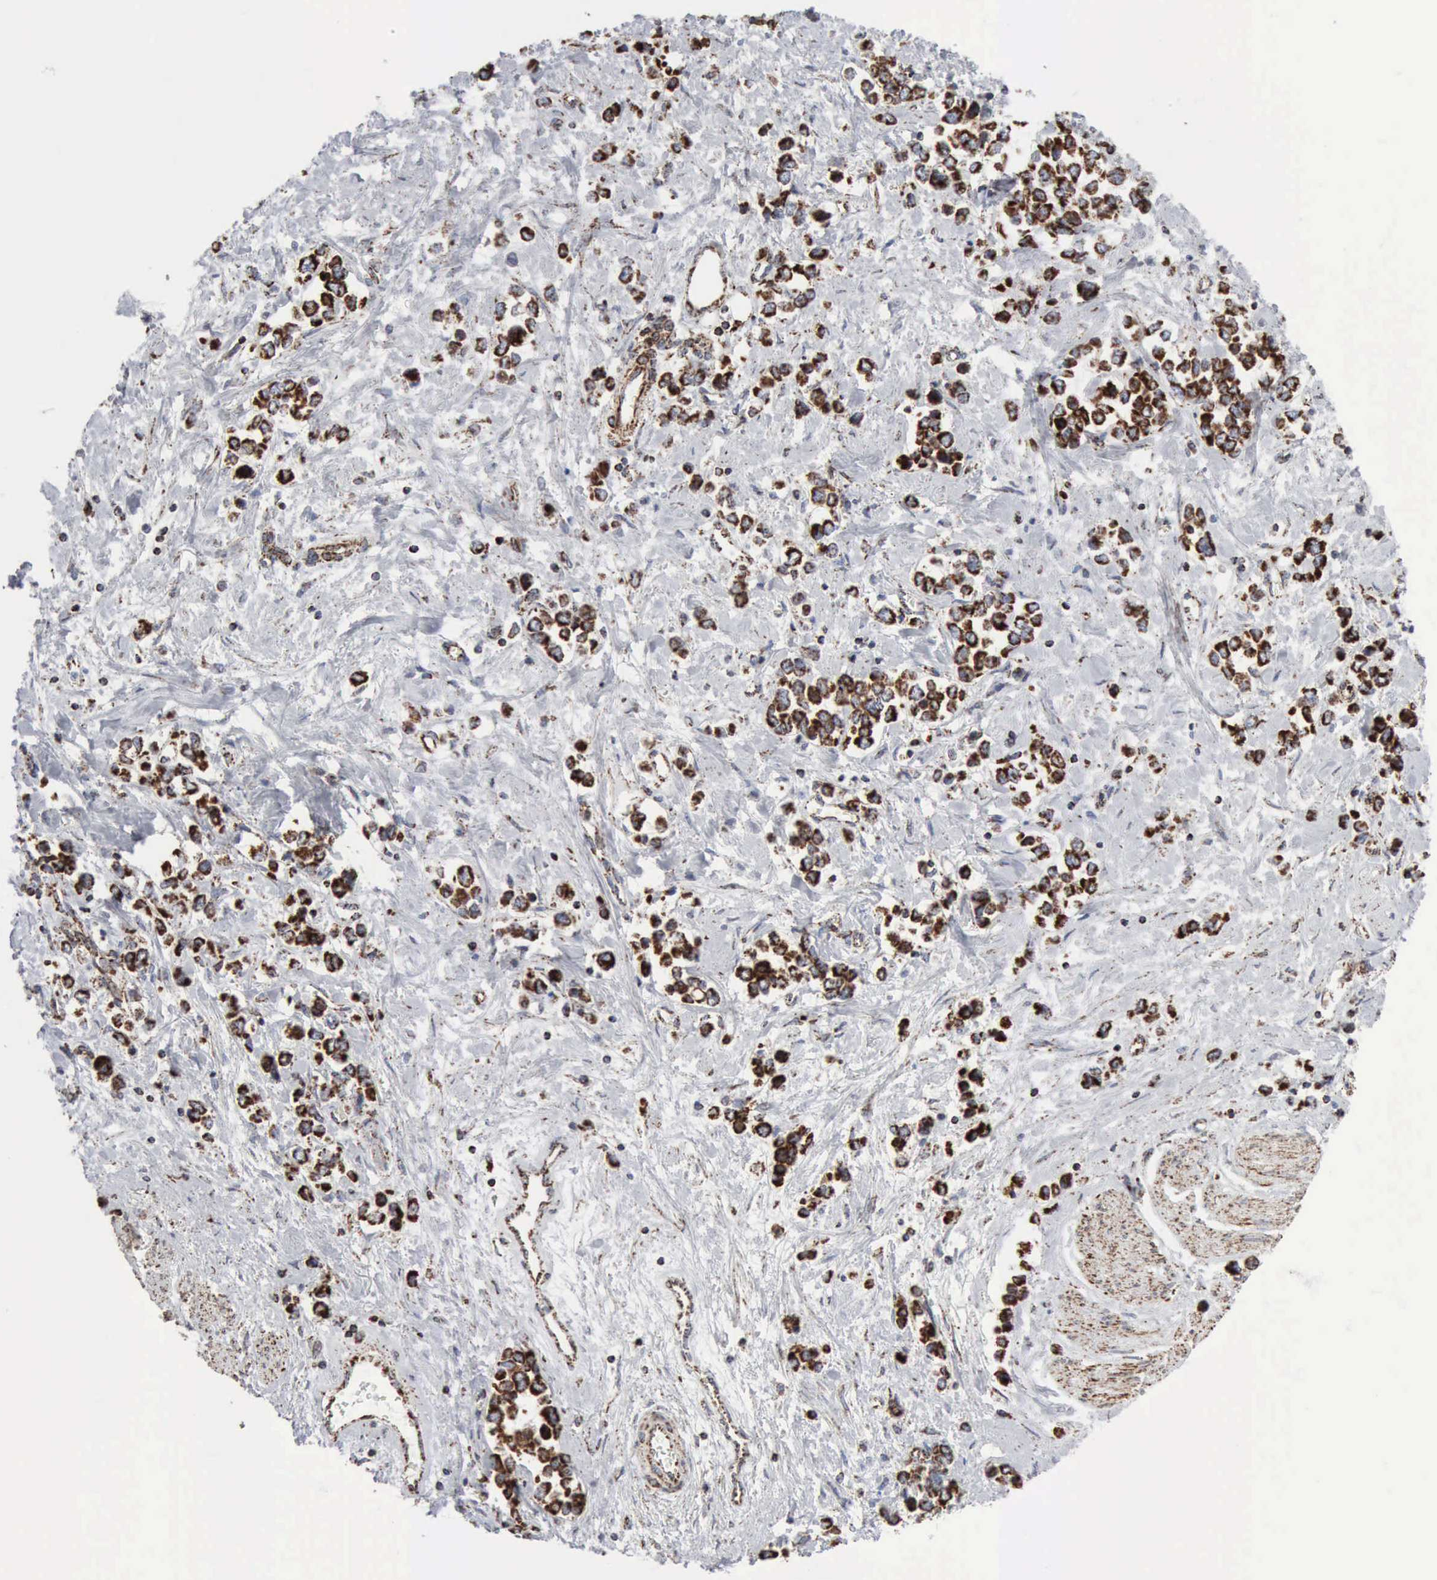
{"staining": {"intensity": "strong", "quantity": ">75%", "location": "cytoplasmic/membranous"}, "tissue": "stomach cancer", "cell_type": "Tumor cells", "image_type": "cancer", "snomed": [{"axis": "morphology", "description": "Adenocarcinoma, NOS"}, {"axis": "topography", "description": "Stomach, upper"}], "caption": "This photomicrograph shows stomach cancer stained with IHC to label a protein in brown. The cytoplasmic/membranous of tumor cells show strong positivity for the protein. Nuclei are counter-stained blue.", "gene": "ACO2", "patient": {"sex": "male", "age": 76}}